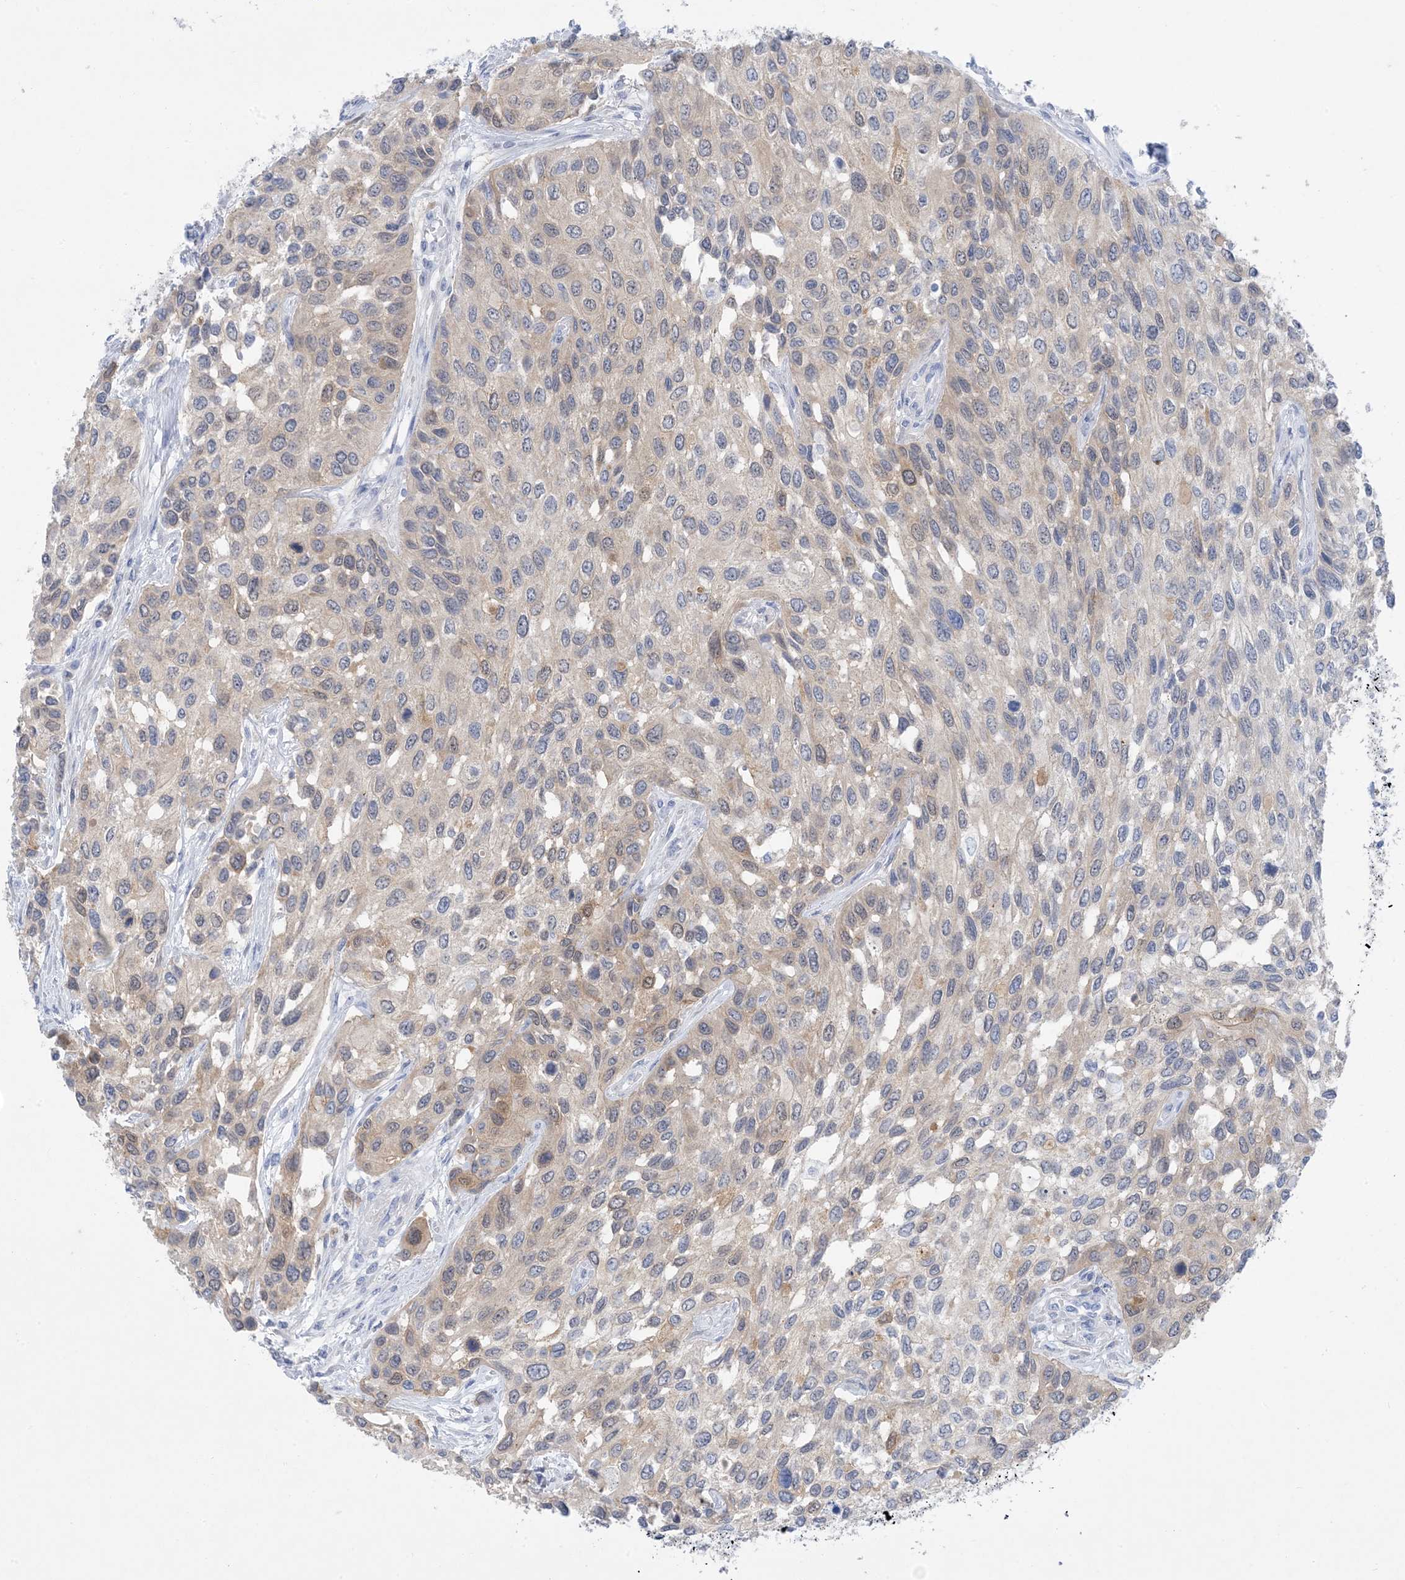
{"staining": {"intensity": "weak", "quantity": "25%-75%", "location": "cytoplasmic/membranous"}, "tissue": "urothelial cancer", "cell_type": "Tumor cells", "image_type": "cancer", "snomed": [{"axis": "morphology", "description": "Normal tissue, NOS"}, {"axis": "morphology", "description": "Urothelial carcinoma, High grade"}, {"axis": "topography", "description": "Vascular tissue"}, {"axis": "topography", "description": "Urinary bladder"}], "caption": "This is a micrograph of immunohistochemistry (IHC) staining of urothelial cancer, which shows weak positivity in the cytoplasmic/membranous of tumor cells.", "gene": "SH3YL1", "patient": {"sex": "female", "age": 56}}